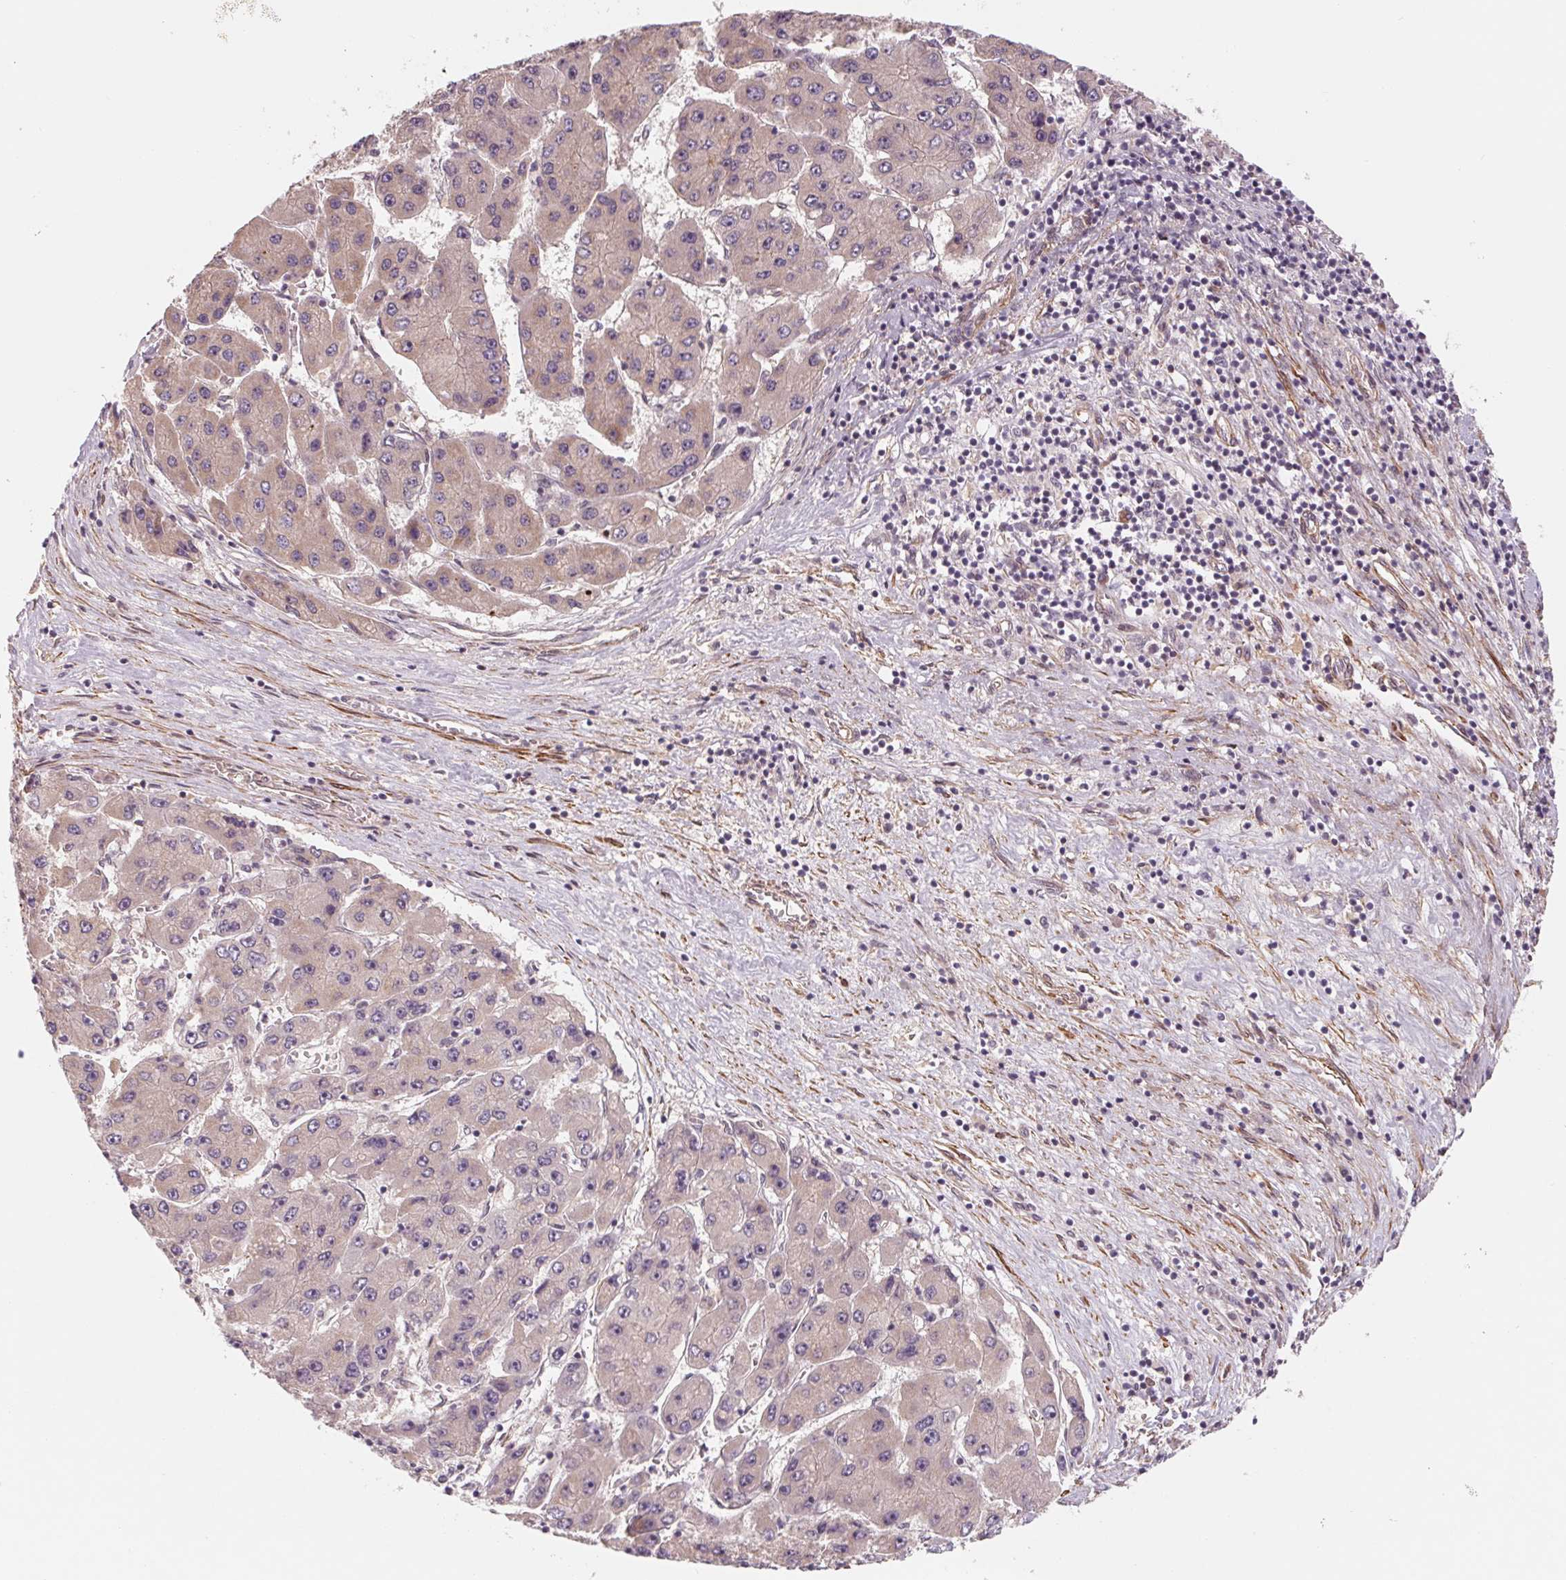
{"staining": {"intensity": "negative", "quantity": "none", "location": "none"}, "tissue": "liver cancer", "cell_type": "Tumor cells", "image_type": "cancer", "snomed": [{"axis": "morphology", "description": "Carcinoma, Hepatocellular, NOS"}, {"axis": "topography", "description": "Liver"}], "caption": "Immunohistochemistry (IHC) of liver hepatocellular carcinoma displays no expression in tumor cells.", "gene": "CCDC112", "patient": {"sex": "female", "age": 61}}